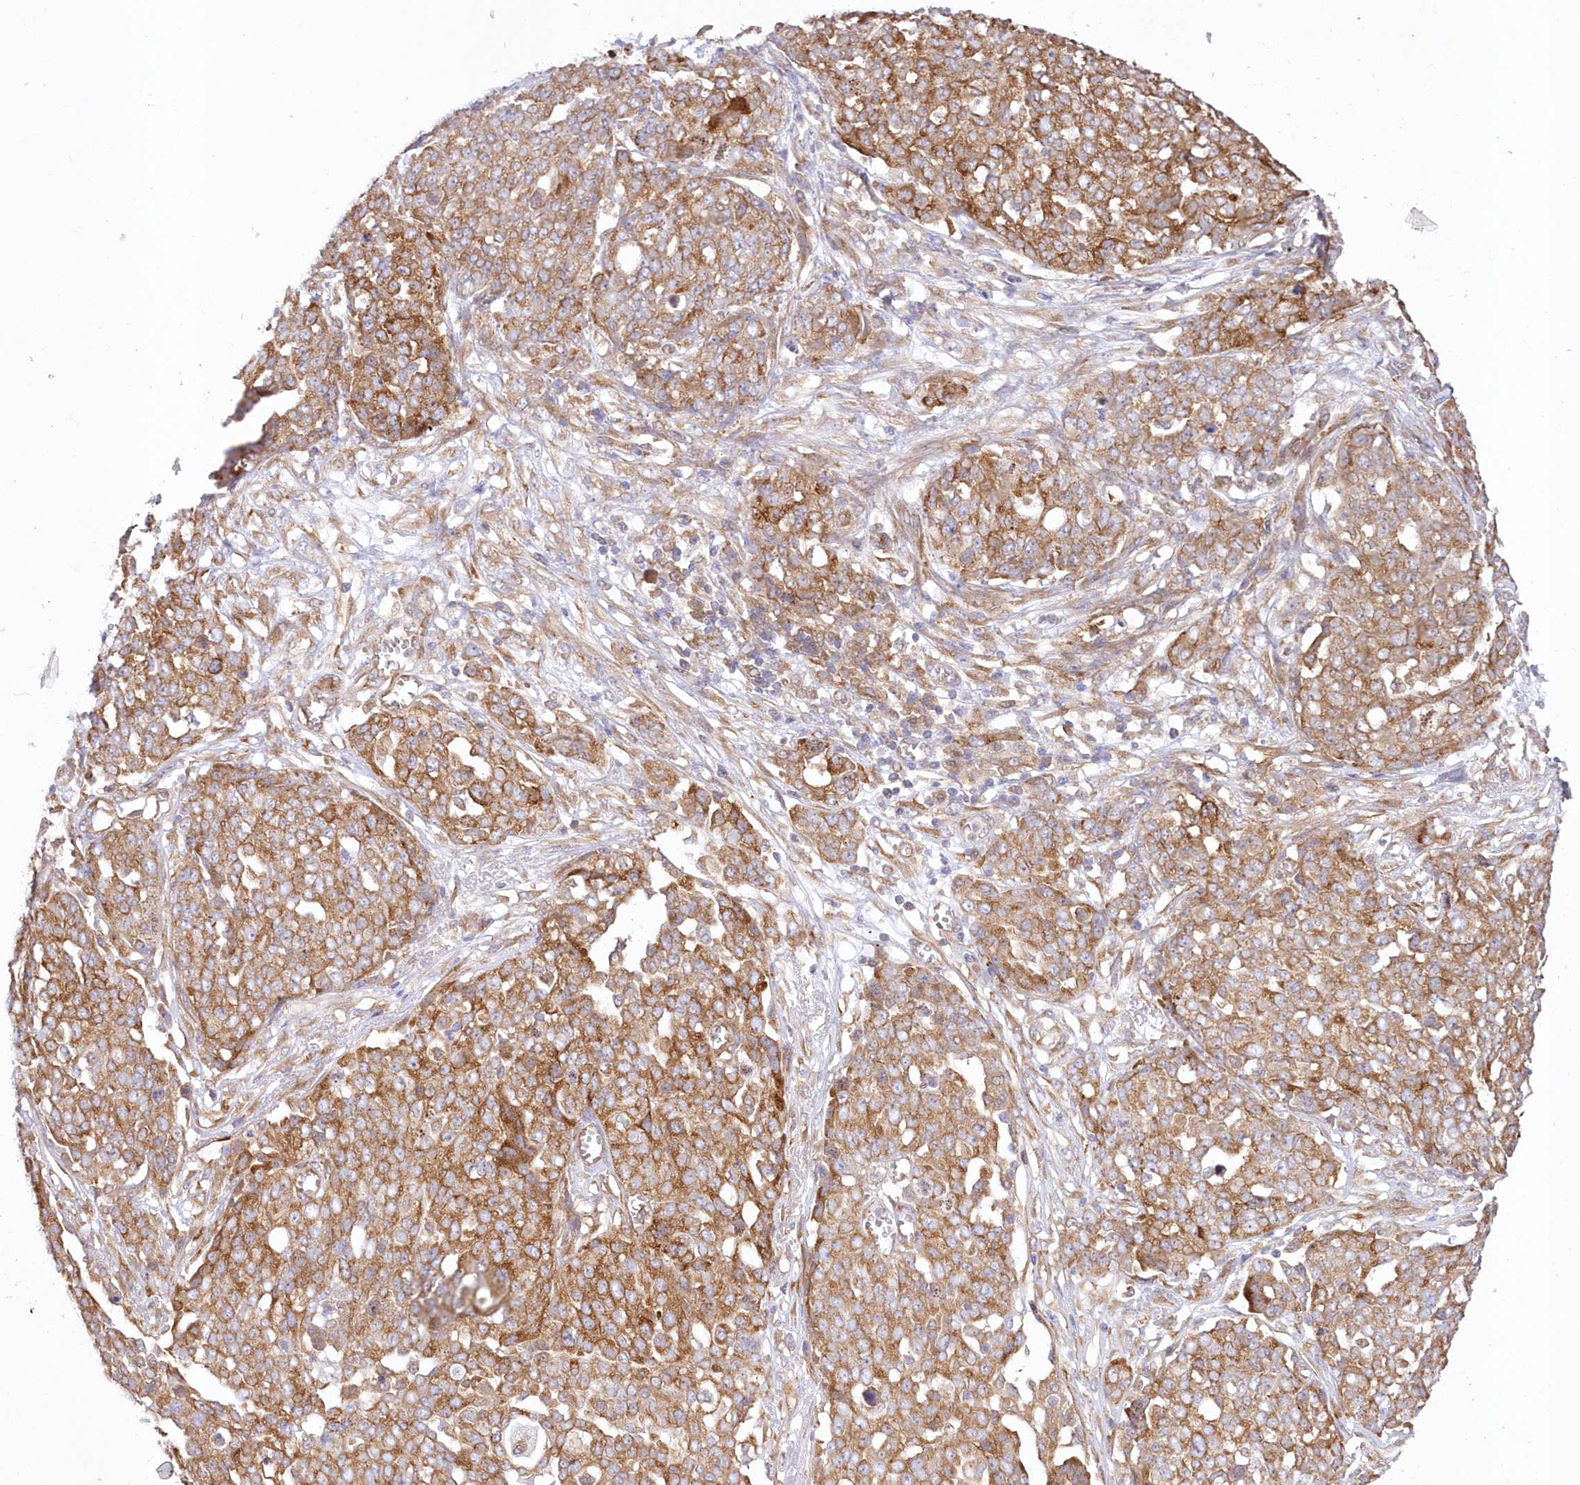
{"staining": {"intensity": "moderate", "quantity": ">75%", "location": "cytoplasmic/membranous"}, "tissue": "ovarian cancer", "cell_type": "Tumor cells", "image_type": "cancer", "snomed": [{"axis": "morphology", "description": "Cystadenocarcinoma, serous, NOS"}, {"axis": "topography", "description": "Soft tissue"}, {"axis": "topography", "description": "Ovary"}], "caption": "Immunohistochemistry (IHC) micrograph of neoplastic tissue: ovarian cancer (serous cystadenocarcinoma) stained using immunohistochemistry displays medium levels of moderate protein expression localized specifically in the cytoplasmic/membranous of tumor cells, appearing as a cytoplasmic/membranous brown color.", "gene": "RNPEP", "patient": {"sex": "female", "age": 57}}